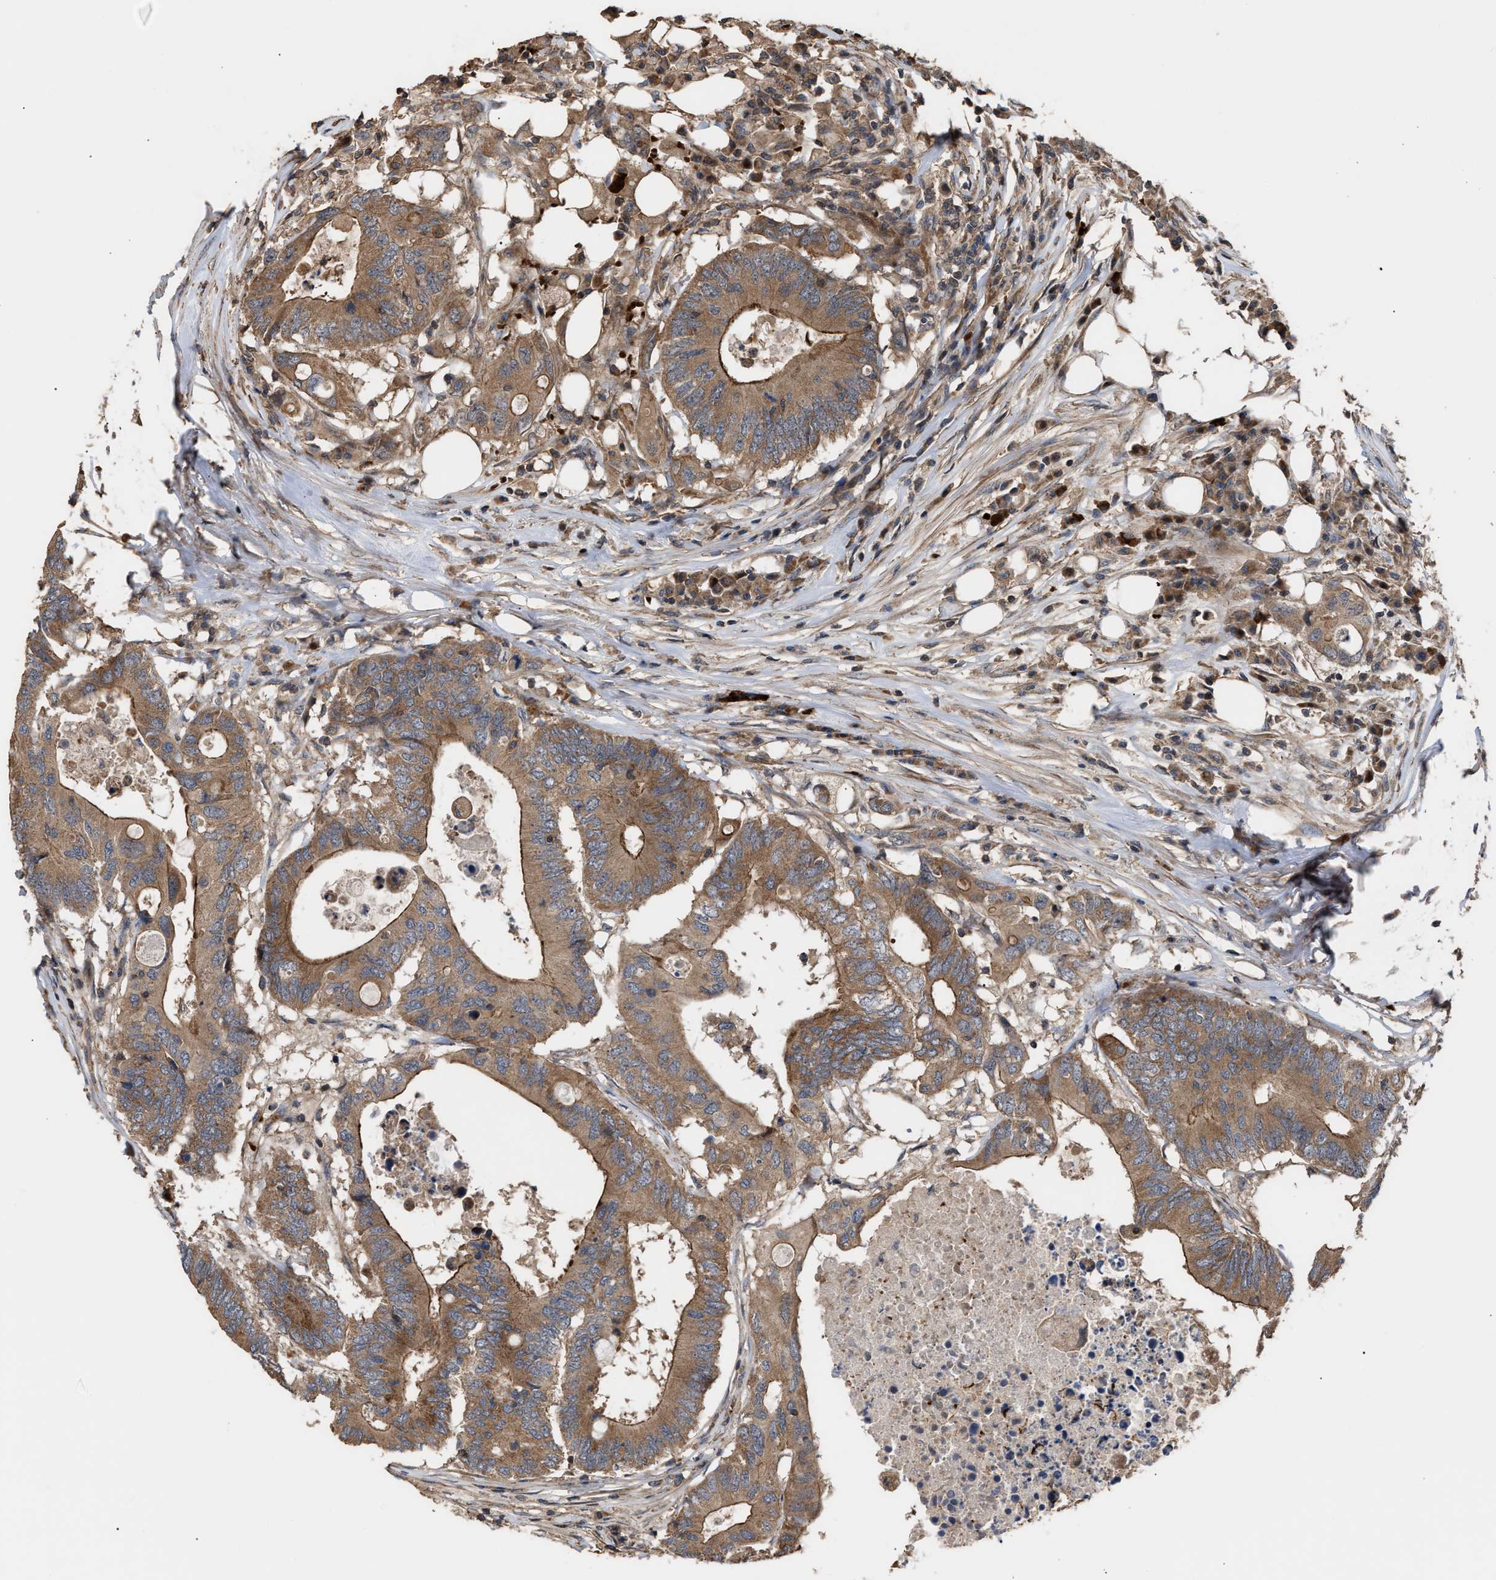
{"staining": {"intensity": "moderate", "quantity": ">75%", "location": "cytoplasmic/membranous"}, "tissue": "colorectal cancer", "cell_type": "Tumor cells", "image_type": "cancer", "snomed": [{"axis": "morphology", "description": "Adenocarcinoma, NOS"}, {"axis": "topography", "description": "Colon"}], "caption": "Tumor cells demonstrate medium levels of moderate cytoplasmic/membranous expression in approximately >75% of cells in human adenocarcinoma (colorectal).", "gene": "STAU1", "patient": {"sex": "male", "age": 71}}